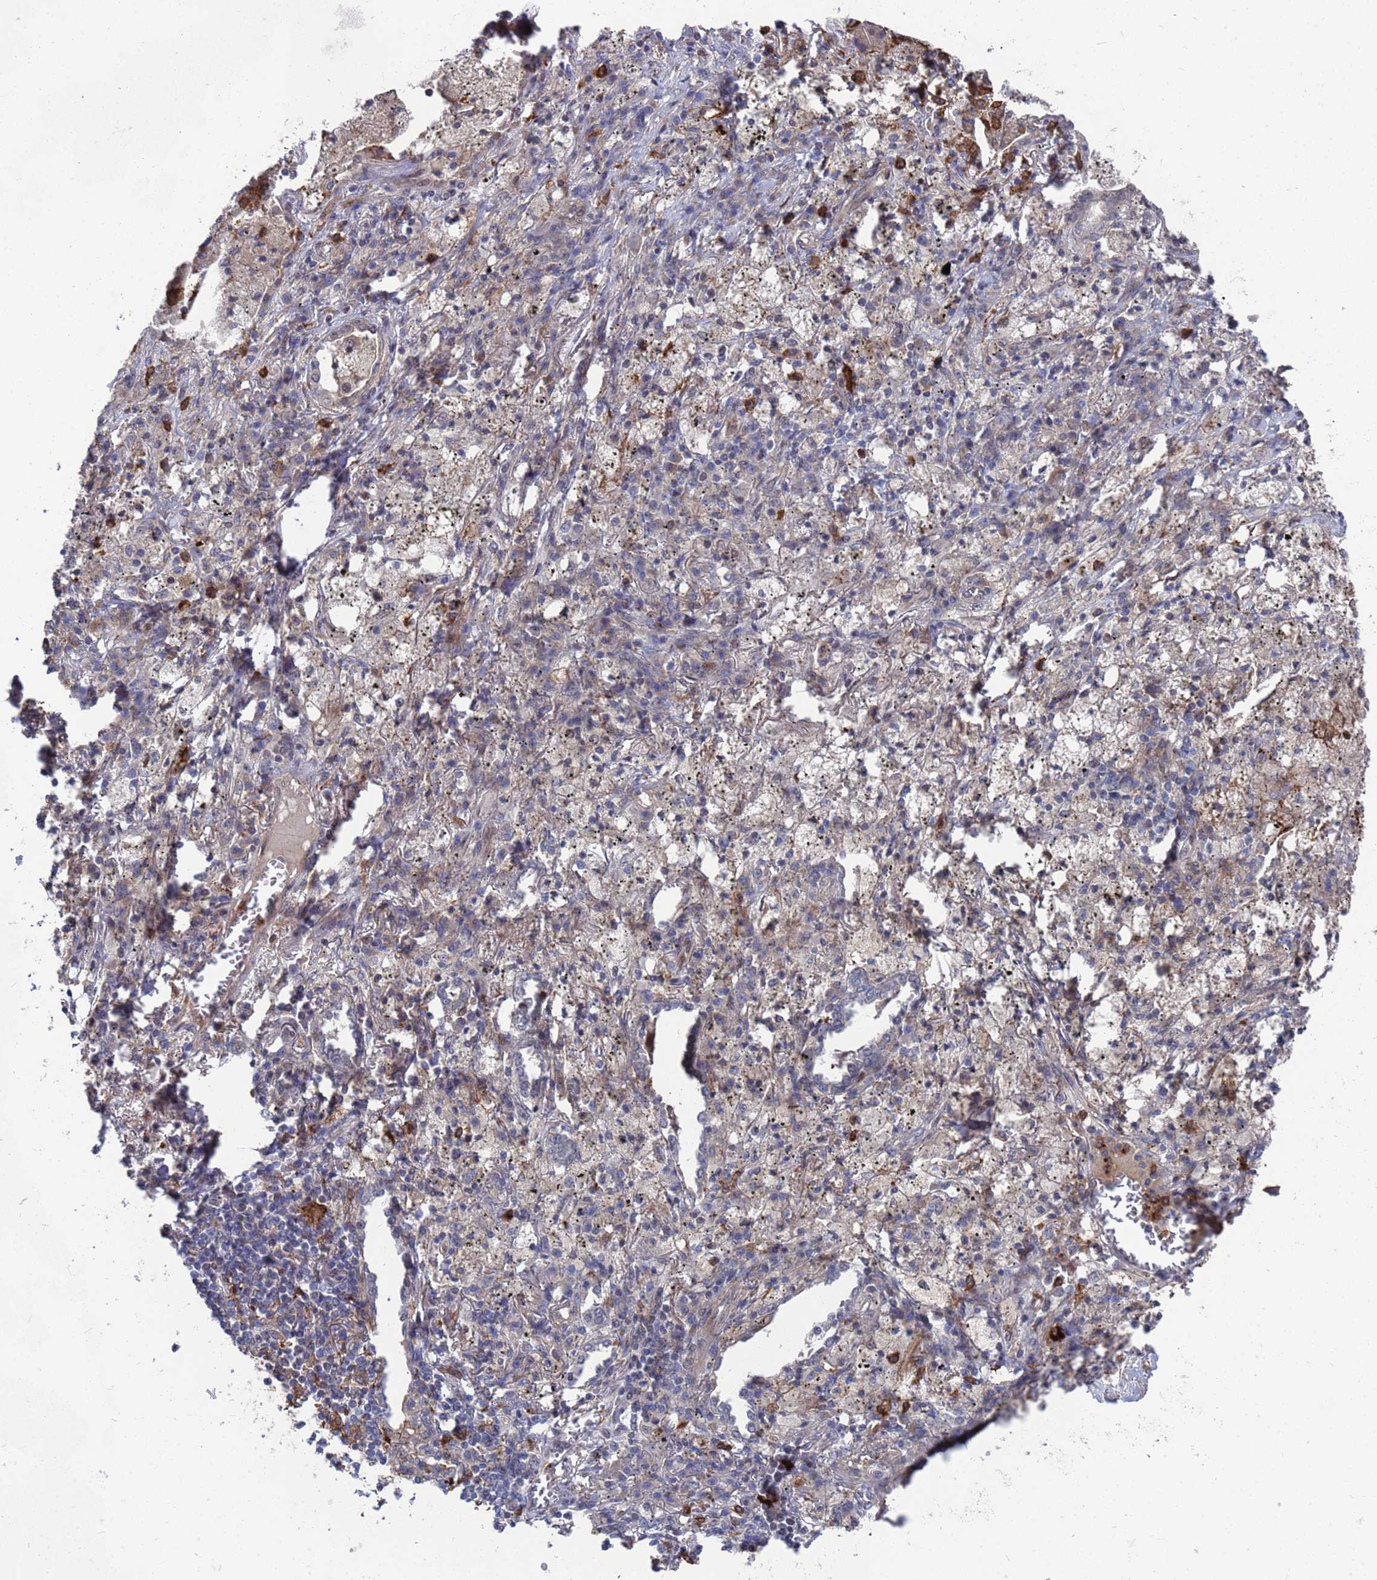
{"staining": {"intensity": "negative", "quantity": "none", "location": "none"}, "tissue": "lung cancer", "cell_type": "Tumor cells", "image_type": "cancer", "snomed": [{"axis": "morphology", "description": "Squamous cell carcinoma, NOS"}, {"axis": "topography", "description": "Lung"}], "caption": "High magnification brightfield microscopy of lung squamous cell carcinoma stained with DAB (3,3'-diaminobenzidine) (brown) and counterstained with hematoxylin (blue): tumor cells show no significant staining.", "gene": "TMBIM6", "patient": {"sex": "female", "age": 63}}